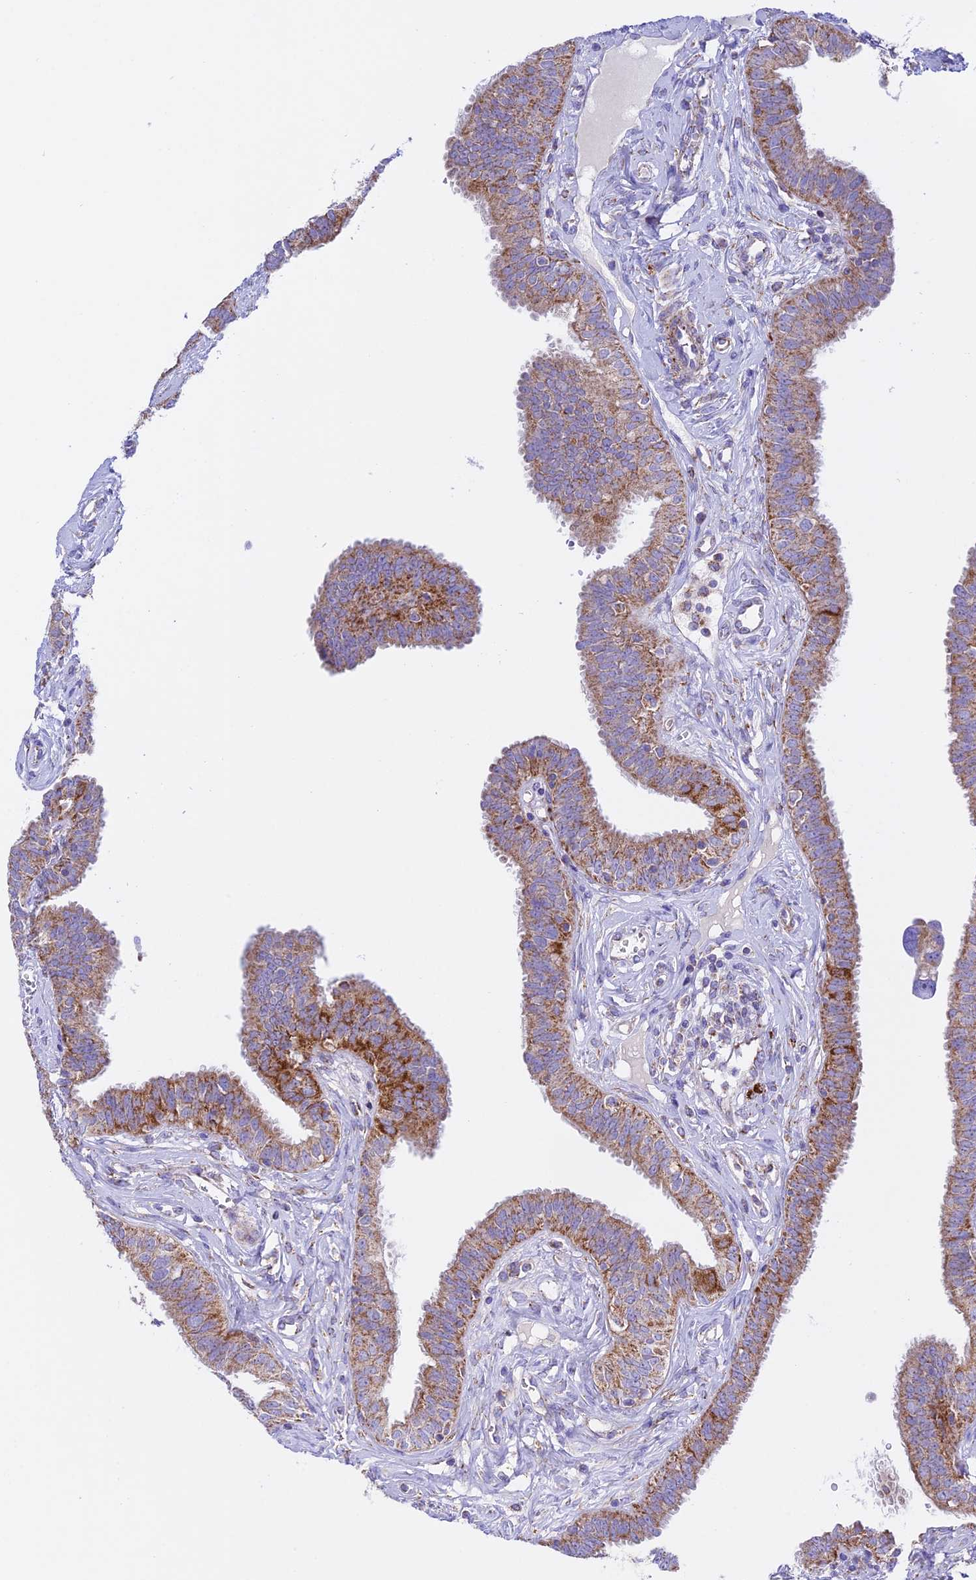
{"staining": {"intensity": "moderate", "quantity": ">75%", "location": "cytoplasmic/membranous"}, "tissue": "fallopian tube", "cell_type": "Glandular cells", "image_type": "normal", "snomed": [{"axis": "morphology", "description": "Normal tissue, NOS"}, {"axis": "morphology", "description": "Carcinoma, NOS"}, {"axis": "topography", "description": "Fallopian tube"}, {"axis": "topography", "description": "Ovary"}], "caption": "A medium amount of moderate cytoplasmic/membranous staining is identified in about >75% of glandular cells in benign fallopian tube. (DAB = brown stain, brightfield microscopy at high magnification).", "gene": "HSDL2", "patient": {"sex": "female", "age": 59}}